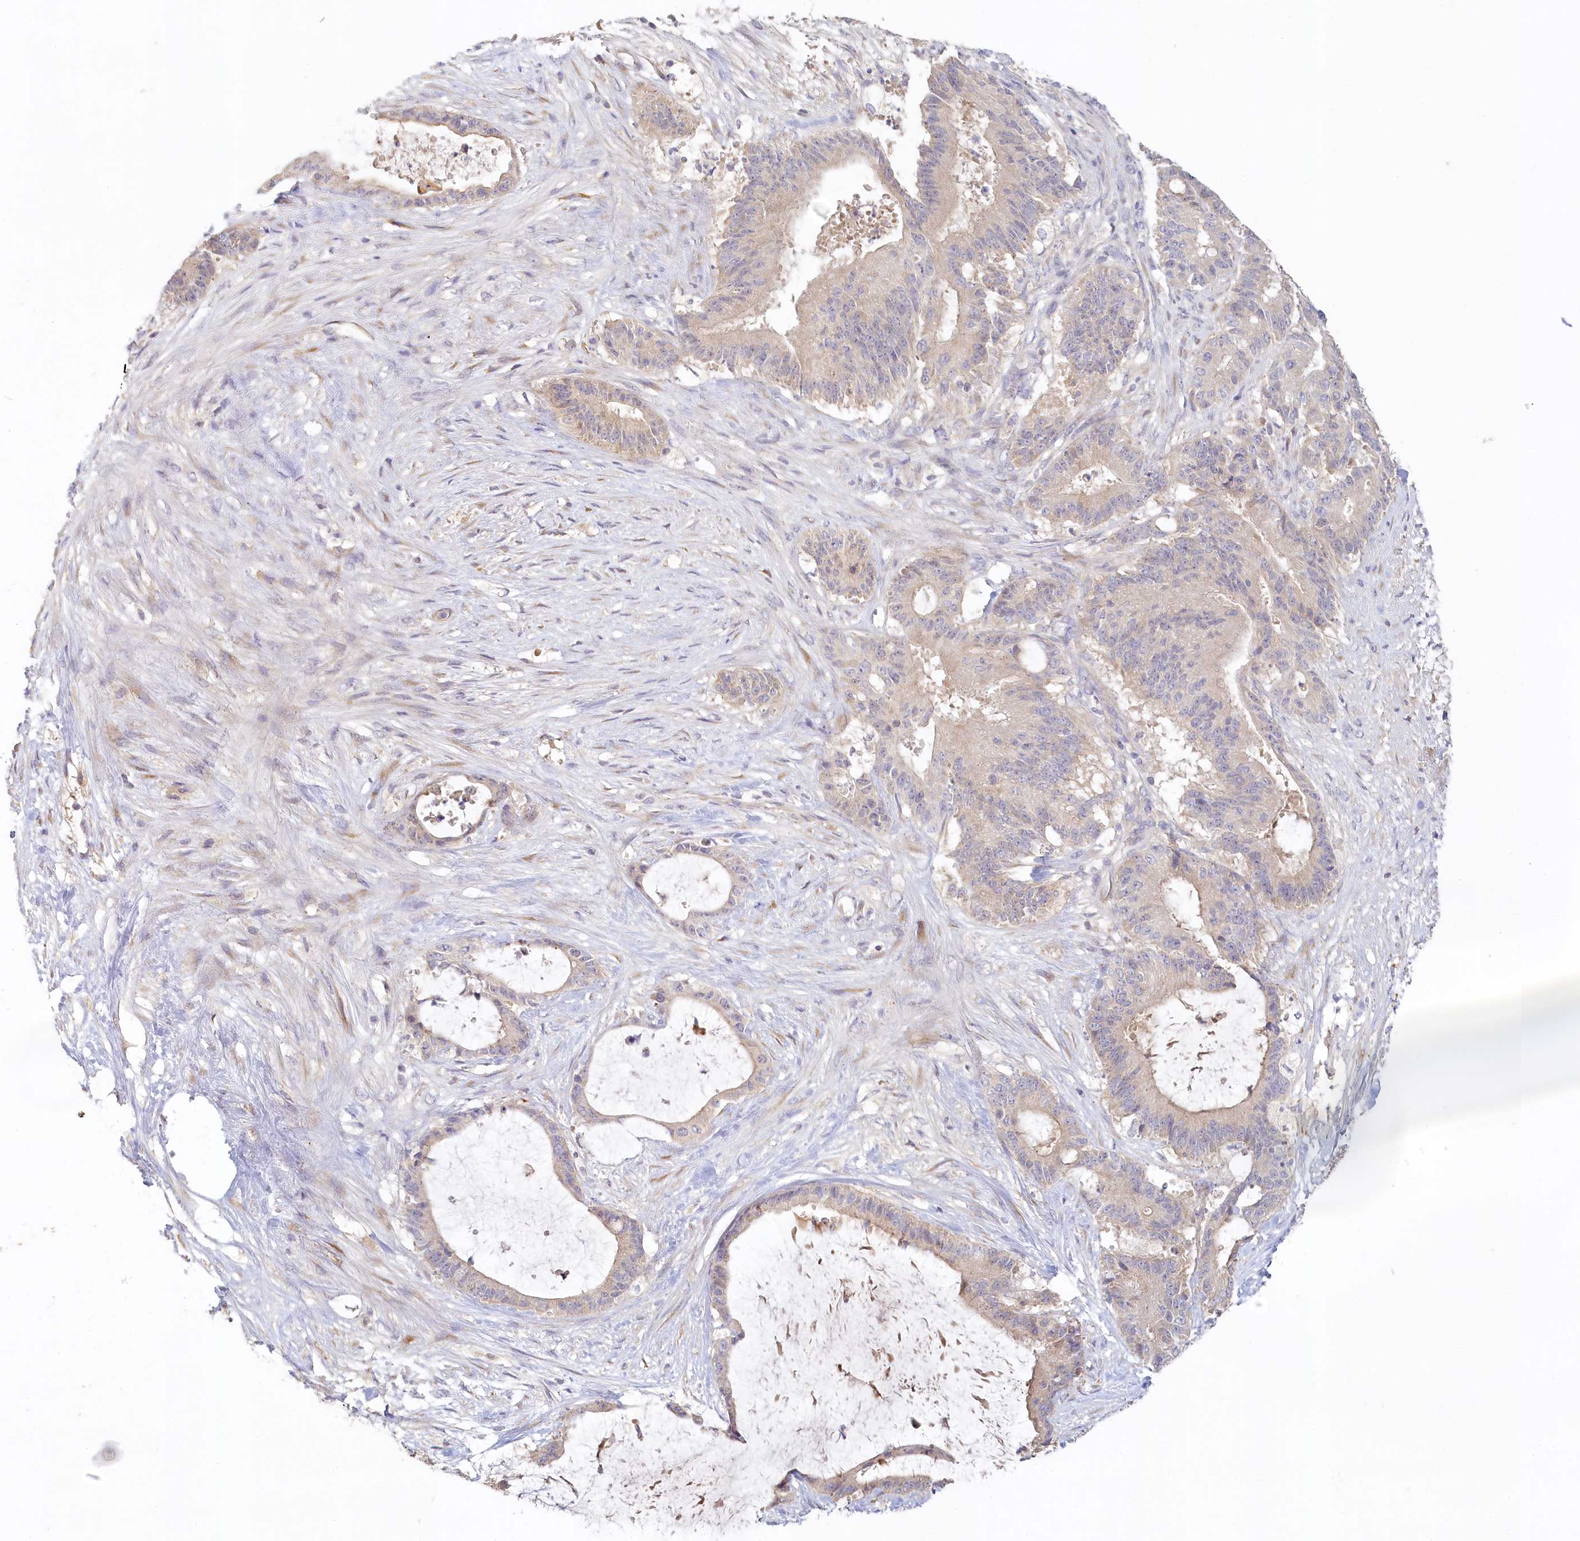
{"staining": {"intensity": "negative", "quantity": "none", "location": "none"}, "tissue": "liver cancer", "cell_type": "Tumor cells", "image_type": "cancer", "snomed": [{"axis": "morphology", "description": "Normal tissue, NOS"}, {"axis": "morphology", "description": "Cholangiocarcinoma"}, {"axis": "topography", "description": "Liver"}, {"axis": "topography", "description": "Peripheral nerve tissue"}], "caption": "This is an immunohistochemistry (IHC) micrograph of liver cholangiocarcinoma. There is no expression in tumor cells.", "gene": "VSIG1", "patient": {"sex": "female", "age": 73}}